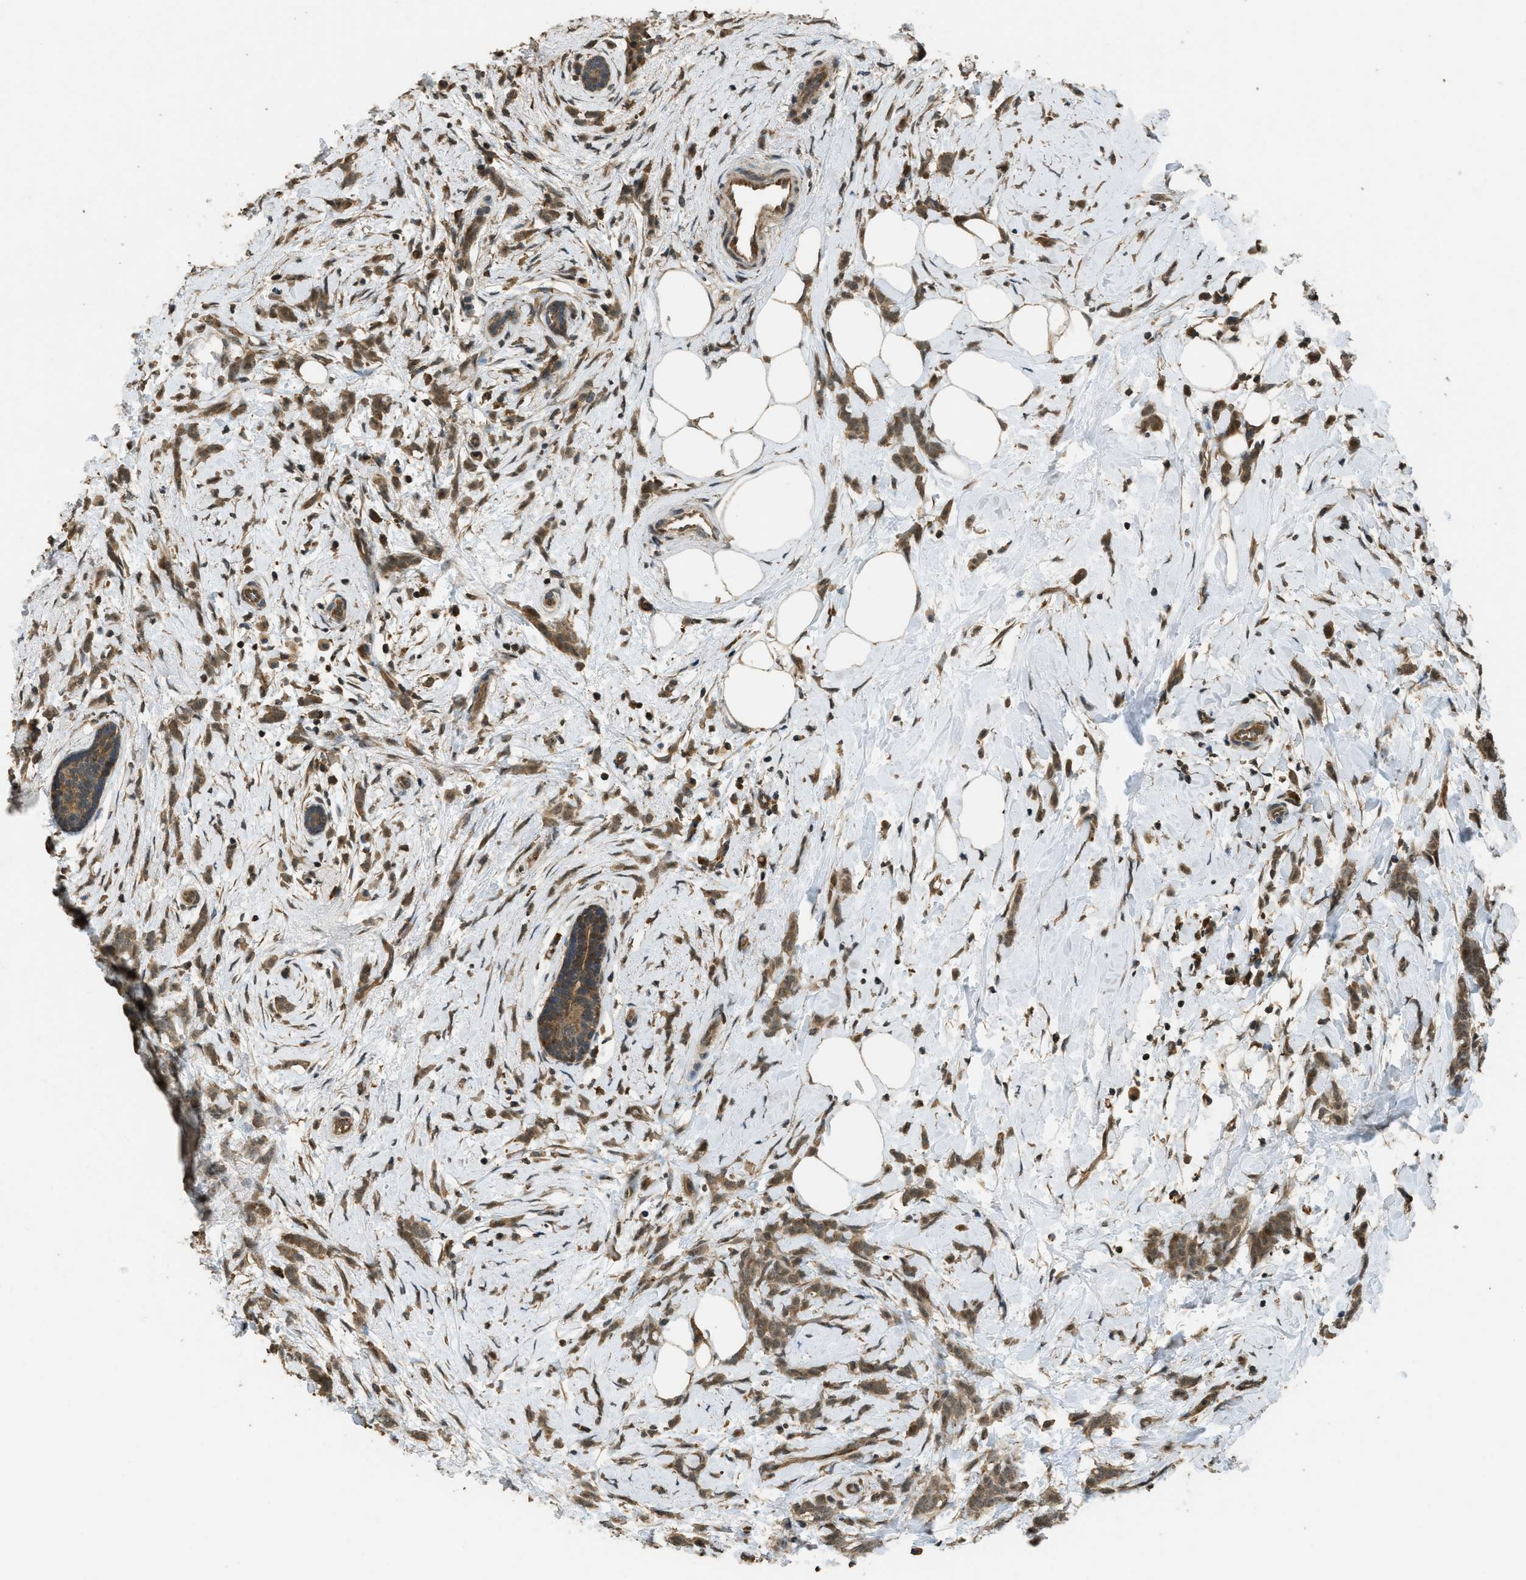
{"staining": {"intensity": "moderate", "quantity": ">75%", "location": "cytoplasmic/membranous"}, "tissue": "breast cancer", "cell_type": "Tumor cells", "image_type": "cancer", "snomed": [{"axis": "morphology", "description": "Lobular carcinoma, in situ"}, {"axis": "morphology", "description": "Lobular carcinoma"}, {"axis": "topography", "description": "Breast"}], "caption": "This photomicrograph displays immunohistochemistry (IHC) staining of breast cancer (lobular carcinoma in situ), with medium moderate cytoplasmic/membranous expression in approximately >75% of tumor cells.", "gene": "PPP6R3", "patient": {"sex": "female", "age": 41}}